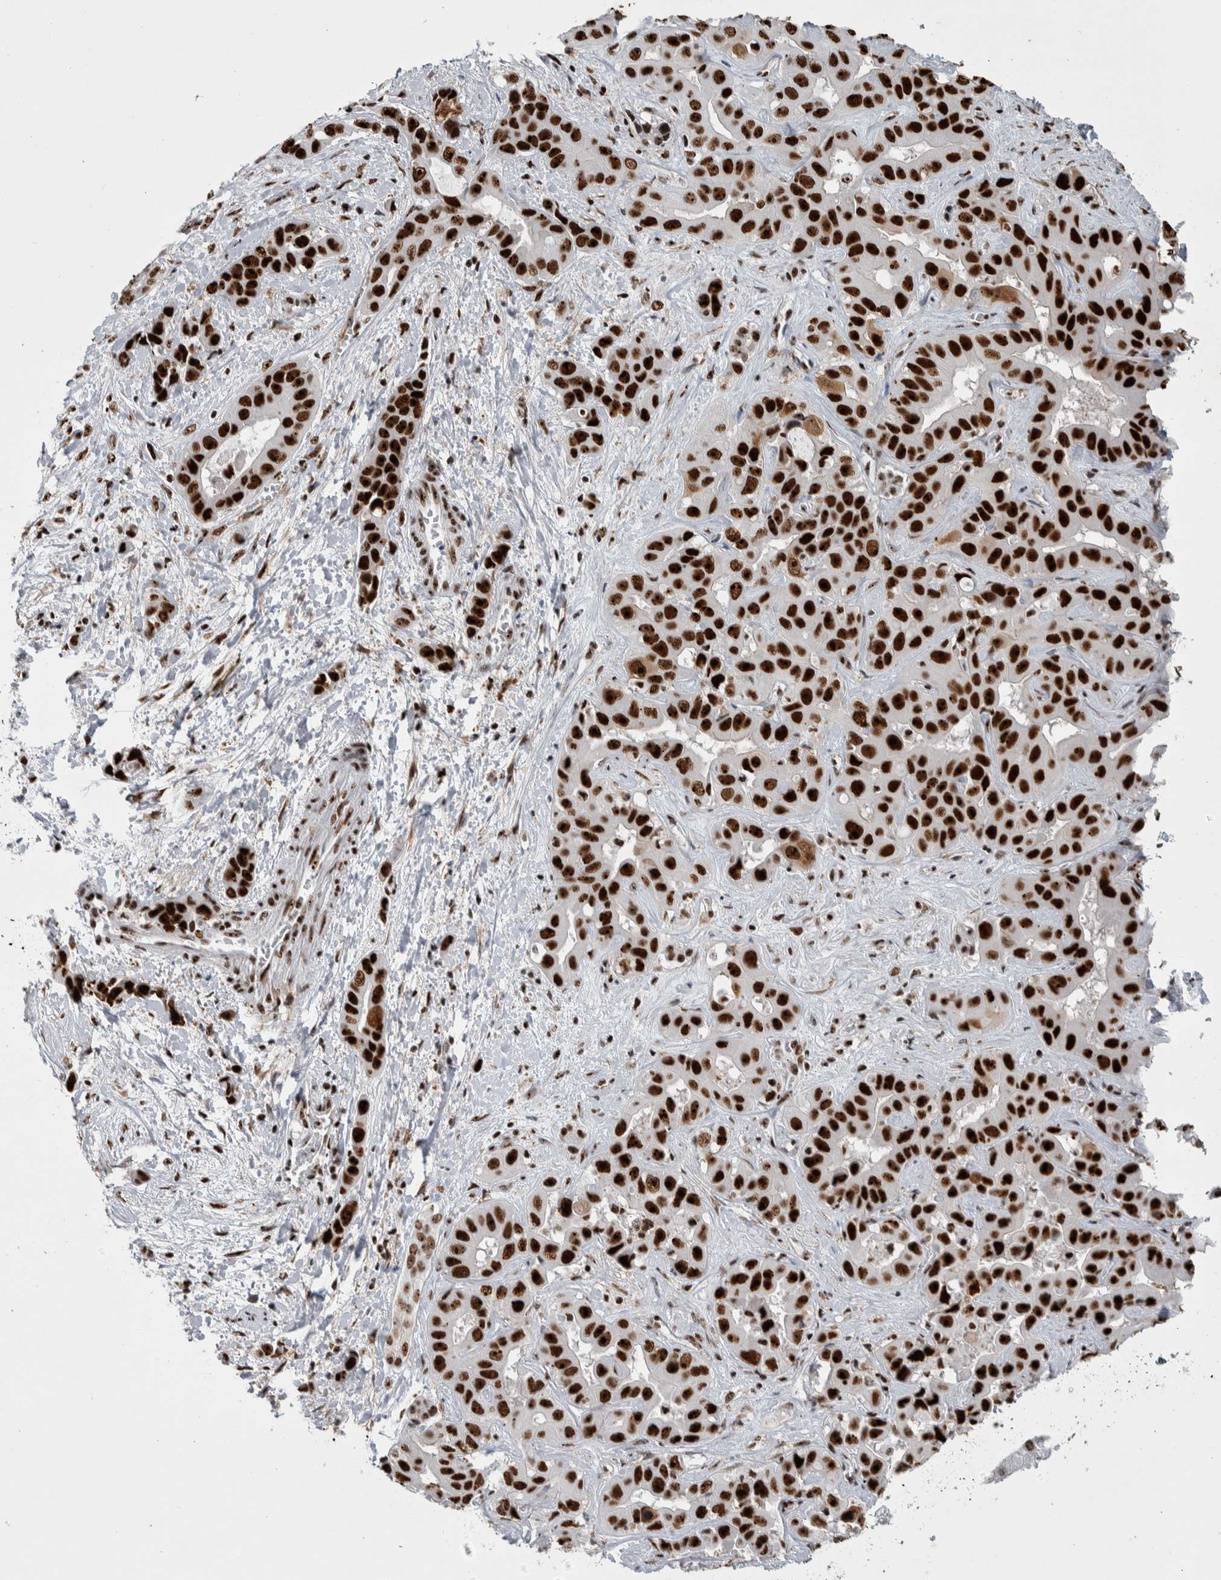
{"staining": {"intensity": "strong", "quantity": ">75%", "location": "nuclear"}, "tissue": "liver cancer", "cell_type": "Tumor cells", "image_type": "cancer", "snomed": [{"axis": "morphology", "description": "Cholangiocarcinoma"}, {"axis": "topography", "description": "Liver"}], "caption": "A high amount of strong nuclear expression is seen in approximately >75% of tumor cells in liver cancer (cholangiocarcinoma) tissue. The staining was performed using DAB (3,3'-diaminobenzidine), with brown indicating positive protein expression. Nuclei are stained blue with hematoxylin.", "gene": "NCL", "patient": {"sex": "female", "age": 52}}